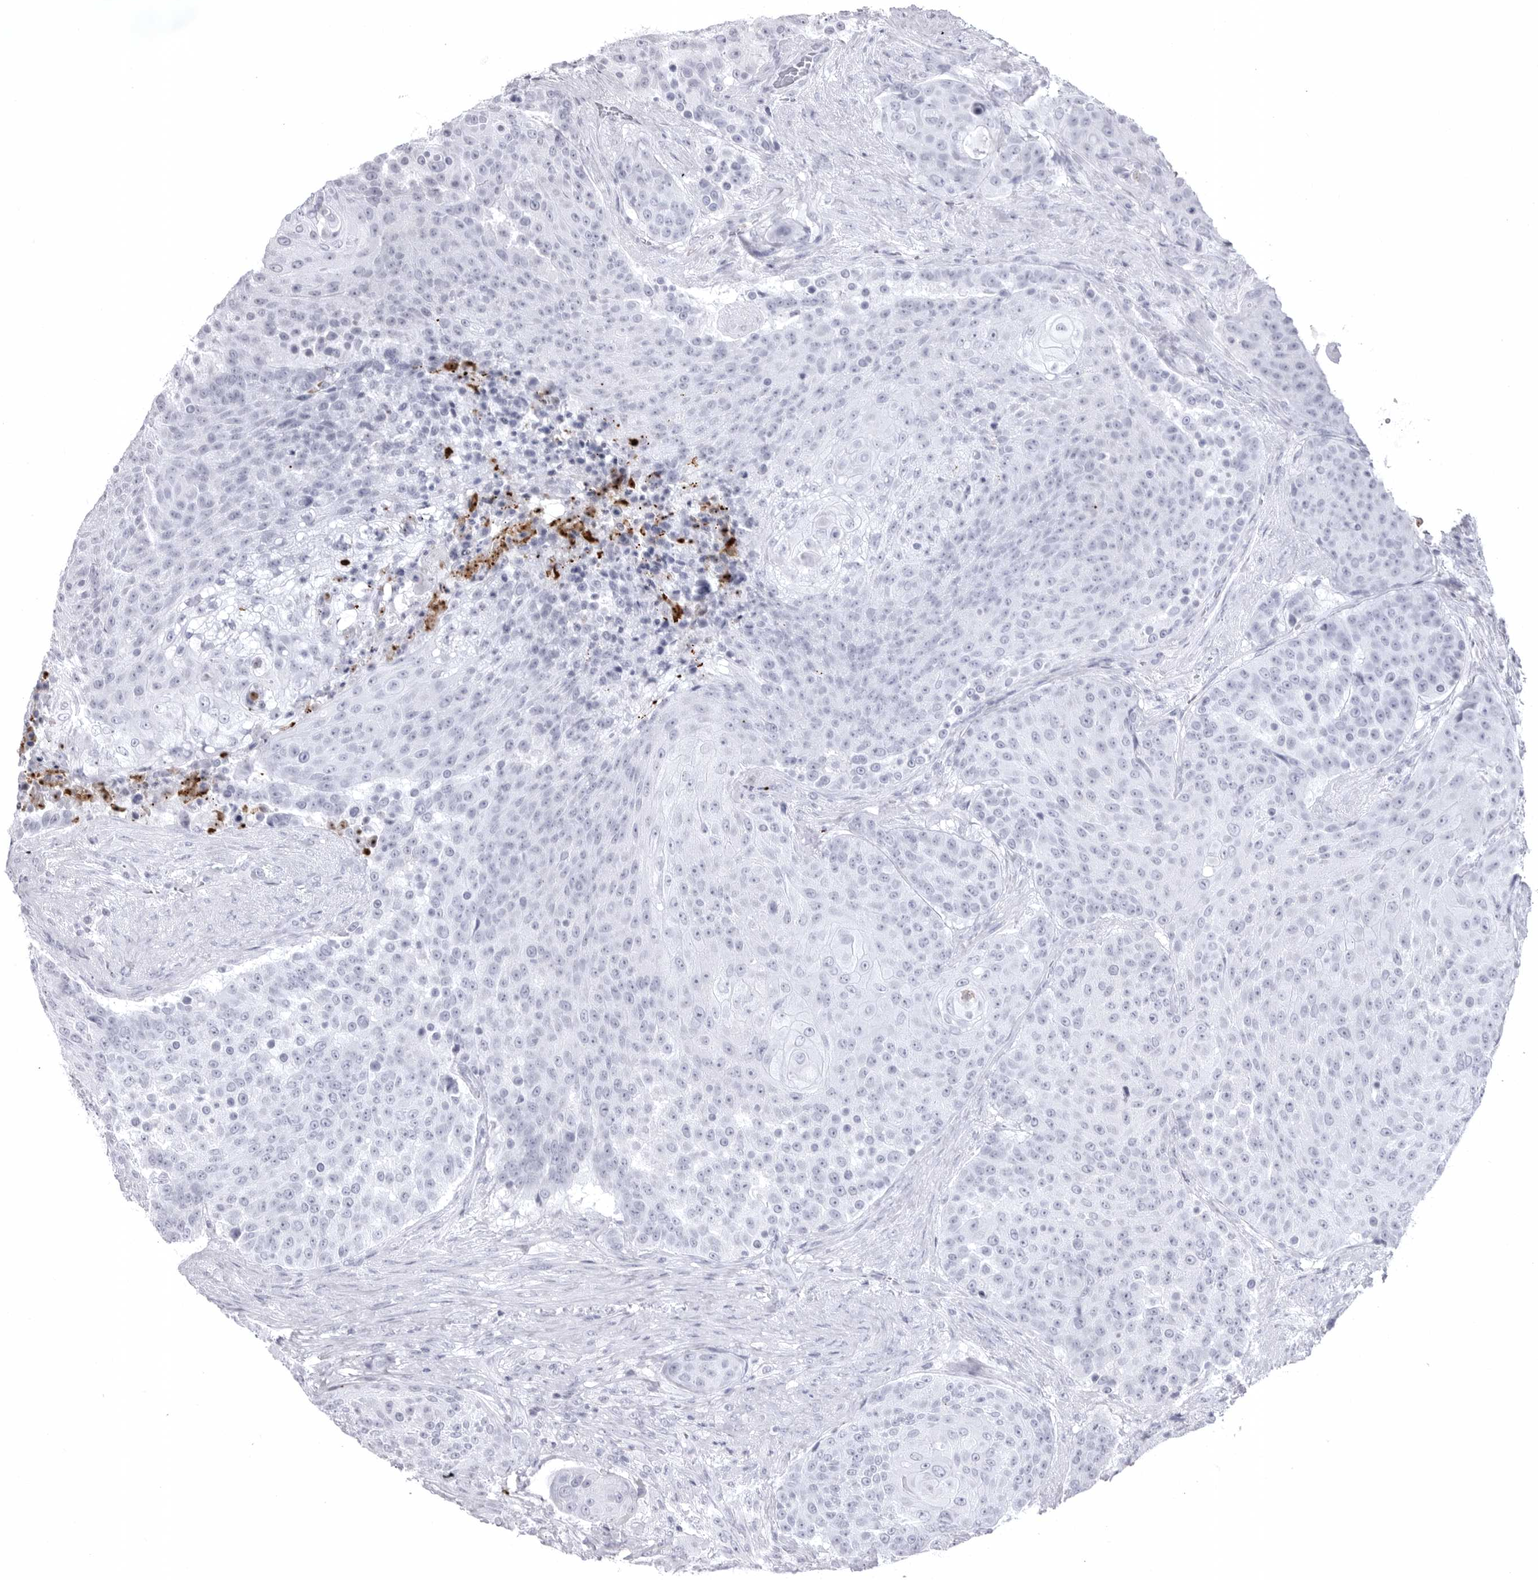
{"staining": {"intensity": "negative", "quantity": "none", "location": "none"}, "tissue": "urothelial cancer", "cell_type": "Tumor cells", "image_type": "cancer", "snomed": [{"axis": "morphology", "description": "Urothelial carcinoma, High grade"}, {"axis": "topography", "description": "Urinary bladder"}], "caption": "High magnification brightfield microscopy of urothelial cancer stained with DAB (brown) and counterstained with hematoxylin (blue): tumor cells show no significant positivity.", "gene": "COL26A1", "patient": {"sex": "female", "age": 63}}